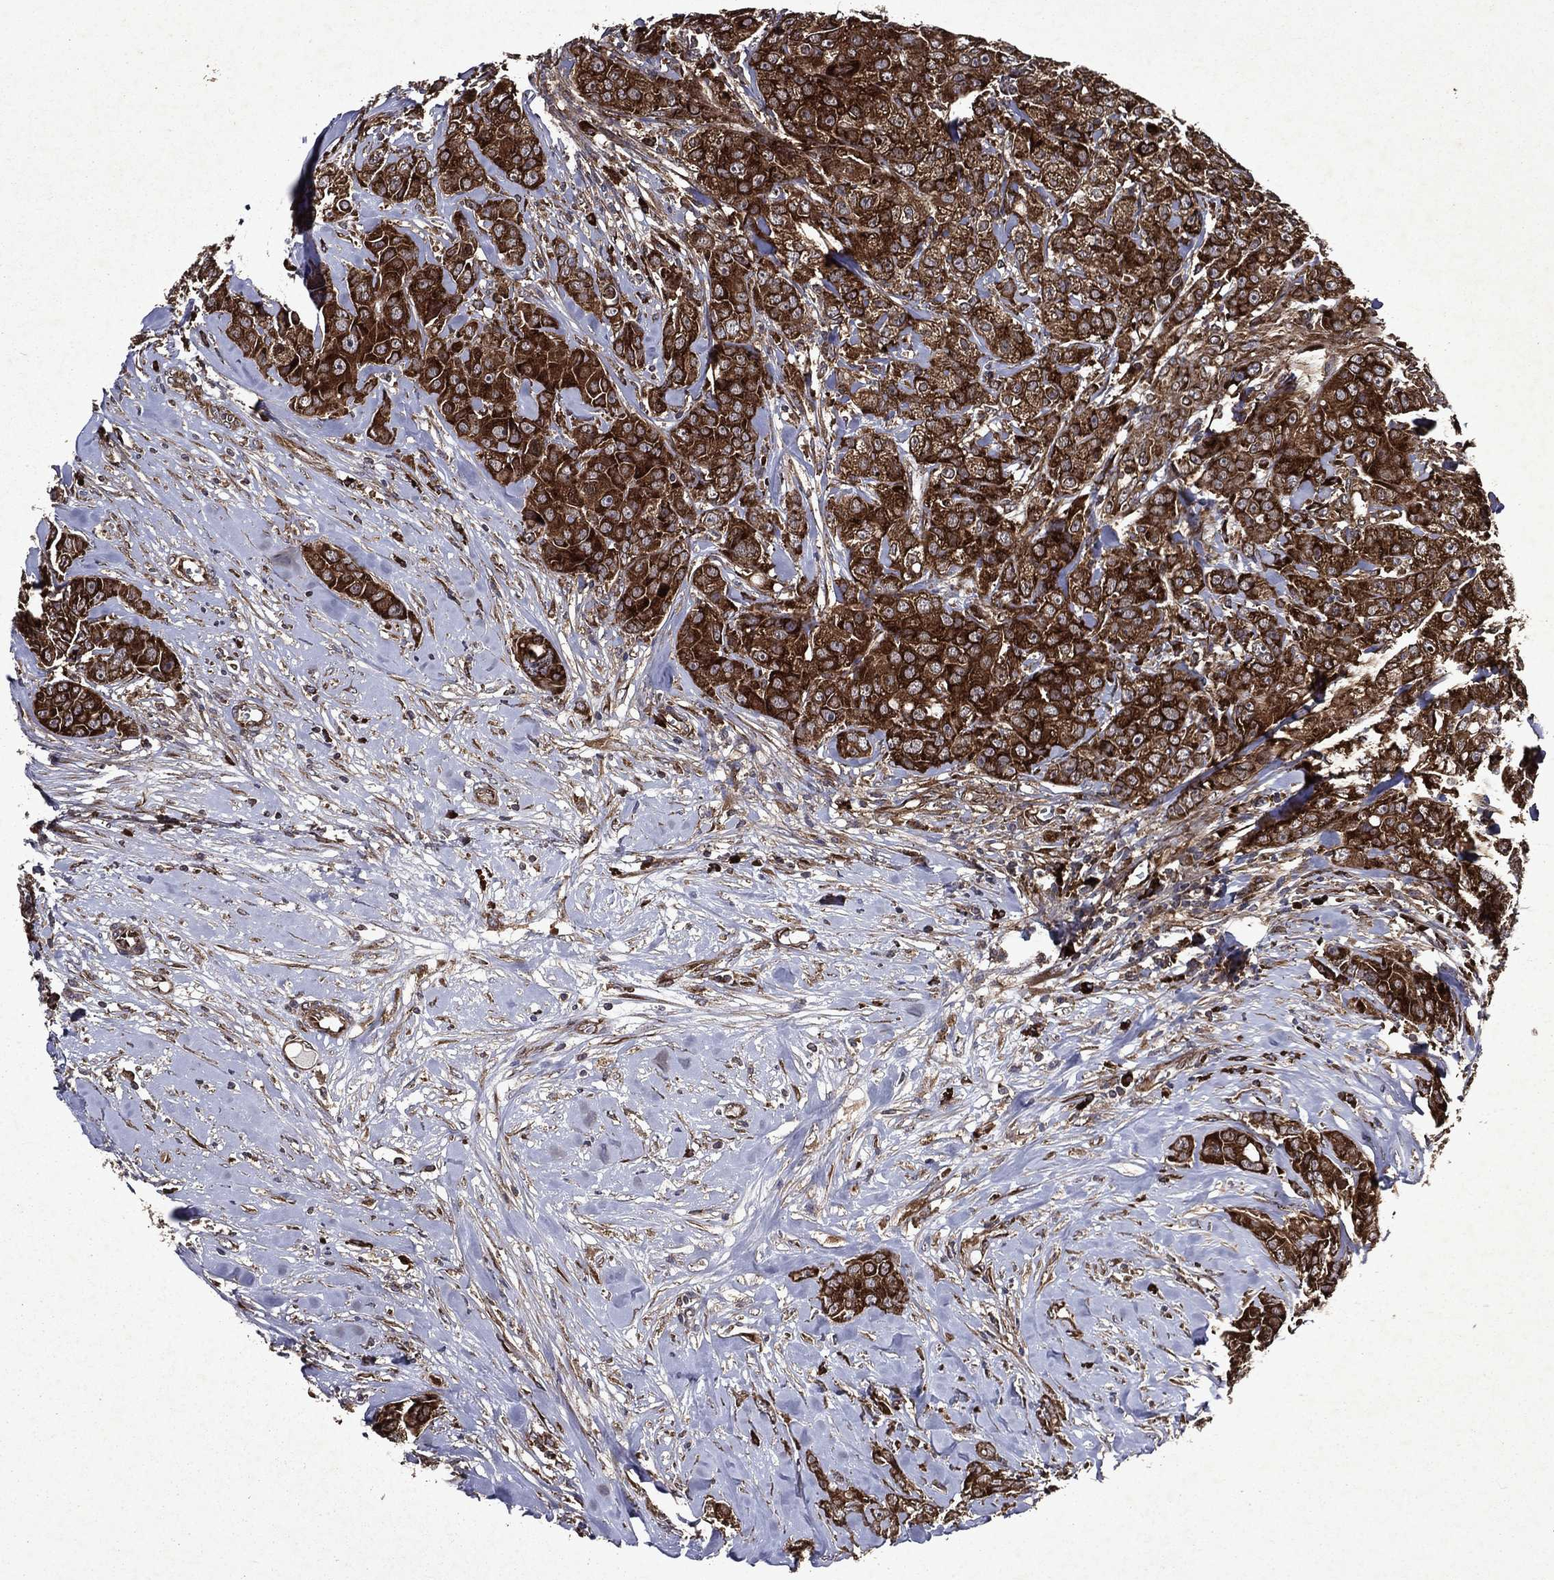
{"staining": {"intensity": "strong", "quantity": ">75%", "location": "cytoplasmic/membranous"}, "tissue": "breast cancer", "cell_type": "Tumor cells", "image_type": "cancer", "snomed": [{"axis": "morphology", "description": "Duct carcinoma"}, {"axis": "topography", "description": "Breast"}], "caption": "The micrograph exhibits staining of intraductal carcinoma (breast), revealing strong cytoplasmic/membranous protein expression (brown color) within tumor cells. Immunohistochemistry stains the protein in brown and the nuclei are stained blue.", "gene": "EIF2B4", "patient": {"sex": "female", "age": 43}}